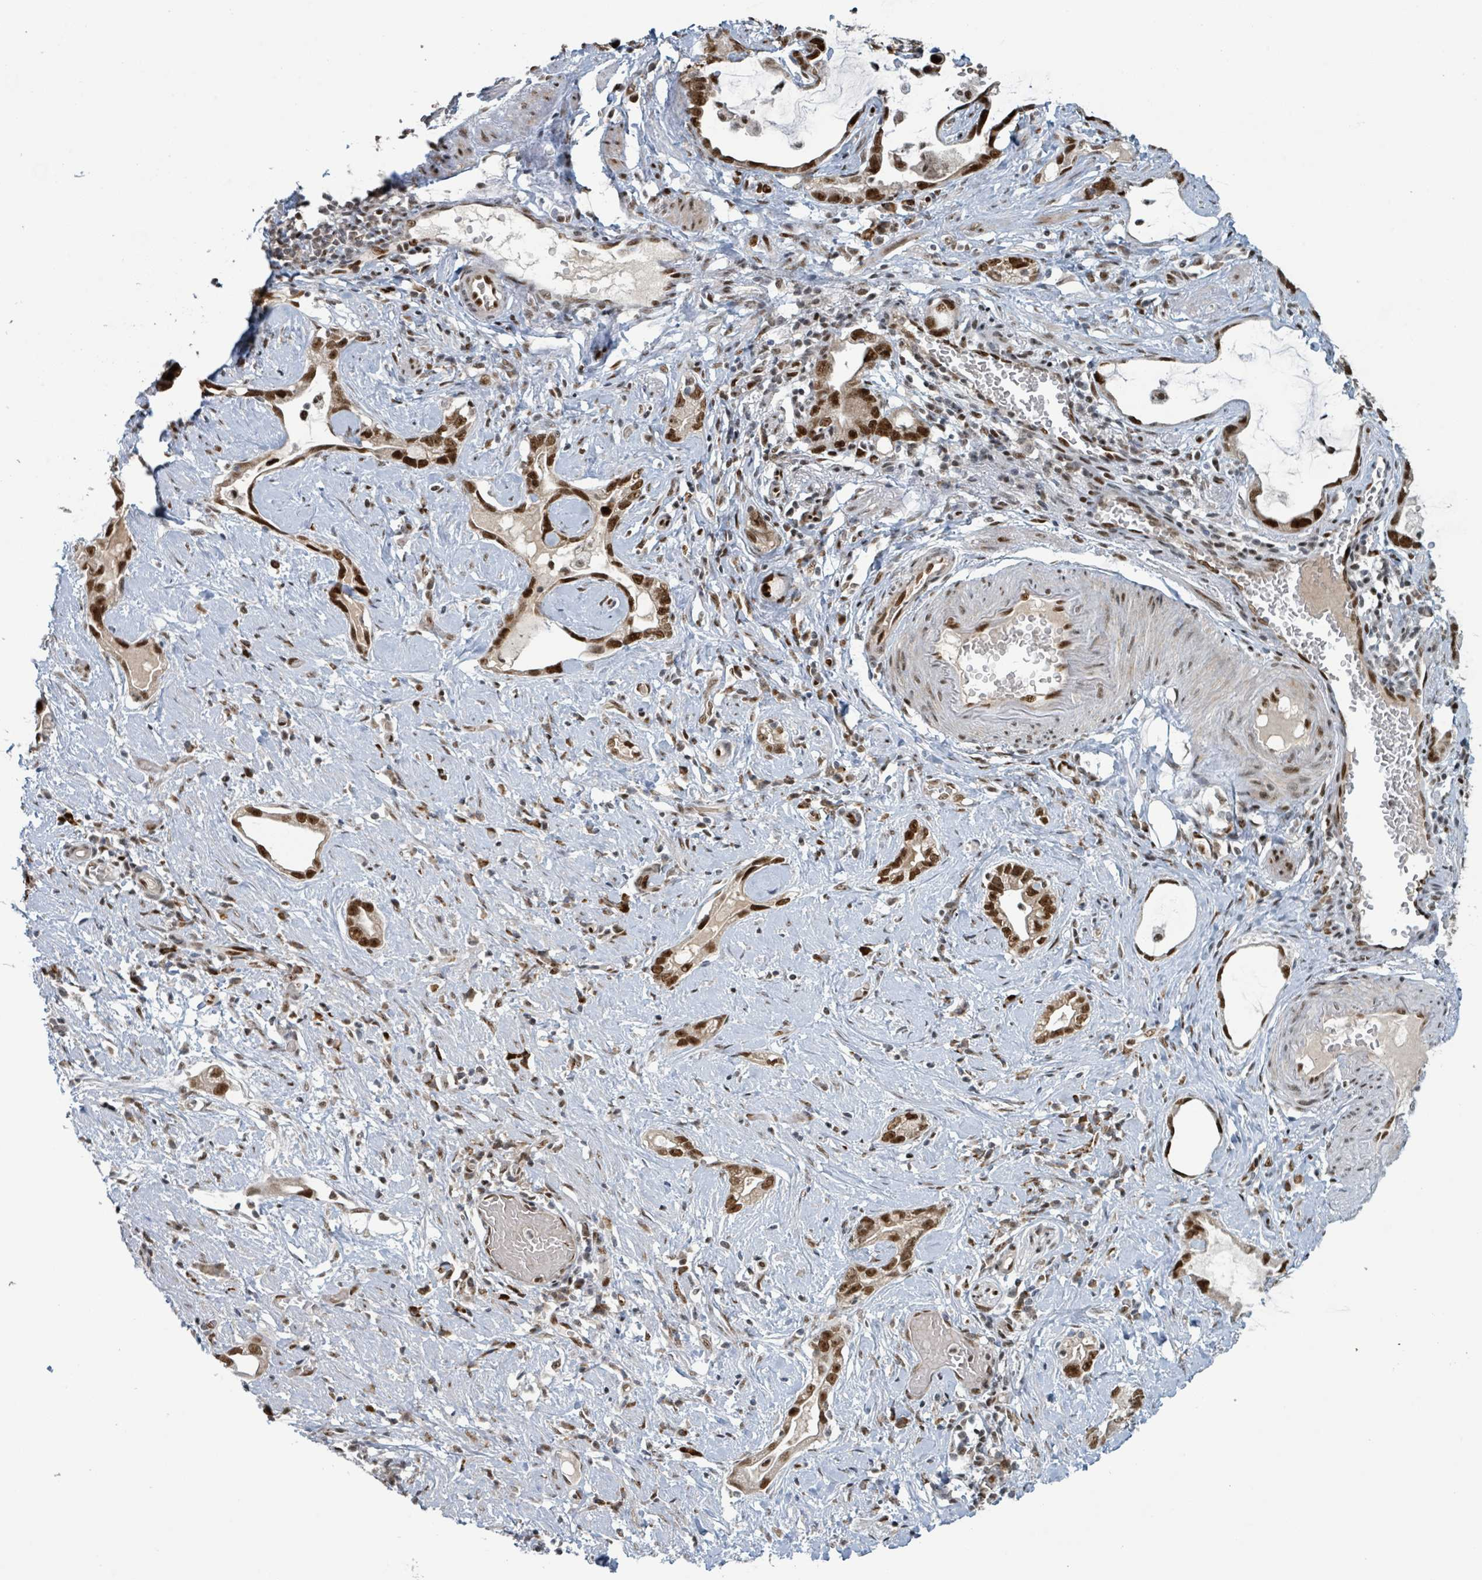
{"staining": {"intensity": "strong", "quantity": ">75%", "location": "nuclear"}, "tissue": "stomach cancer", "cell_type": "Tumor cells", "image_type": "cancer", "snomed": [{"axis": "morphology", "description": "Adenocarcinoma, NOS"}, {"axis": "topography", "description": "Stomach"}], "caption": "Stomach adenocarcinoma stained for a protein (brown) shows strong nuclear positive staining in about >75% of tumor cells.", "gene": "KLF3", "patient": {"sex": "male", "age": 55}}